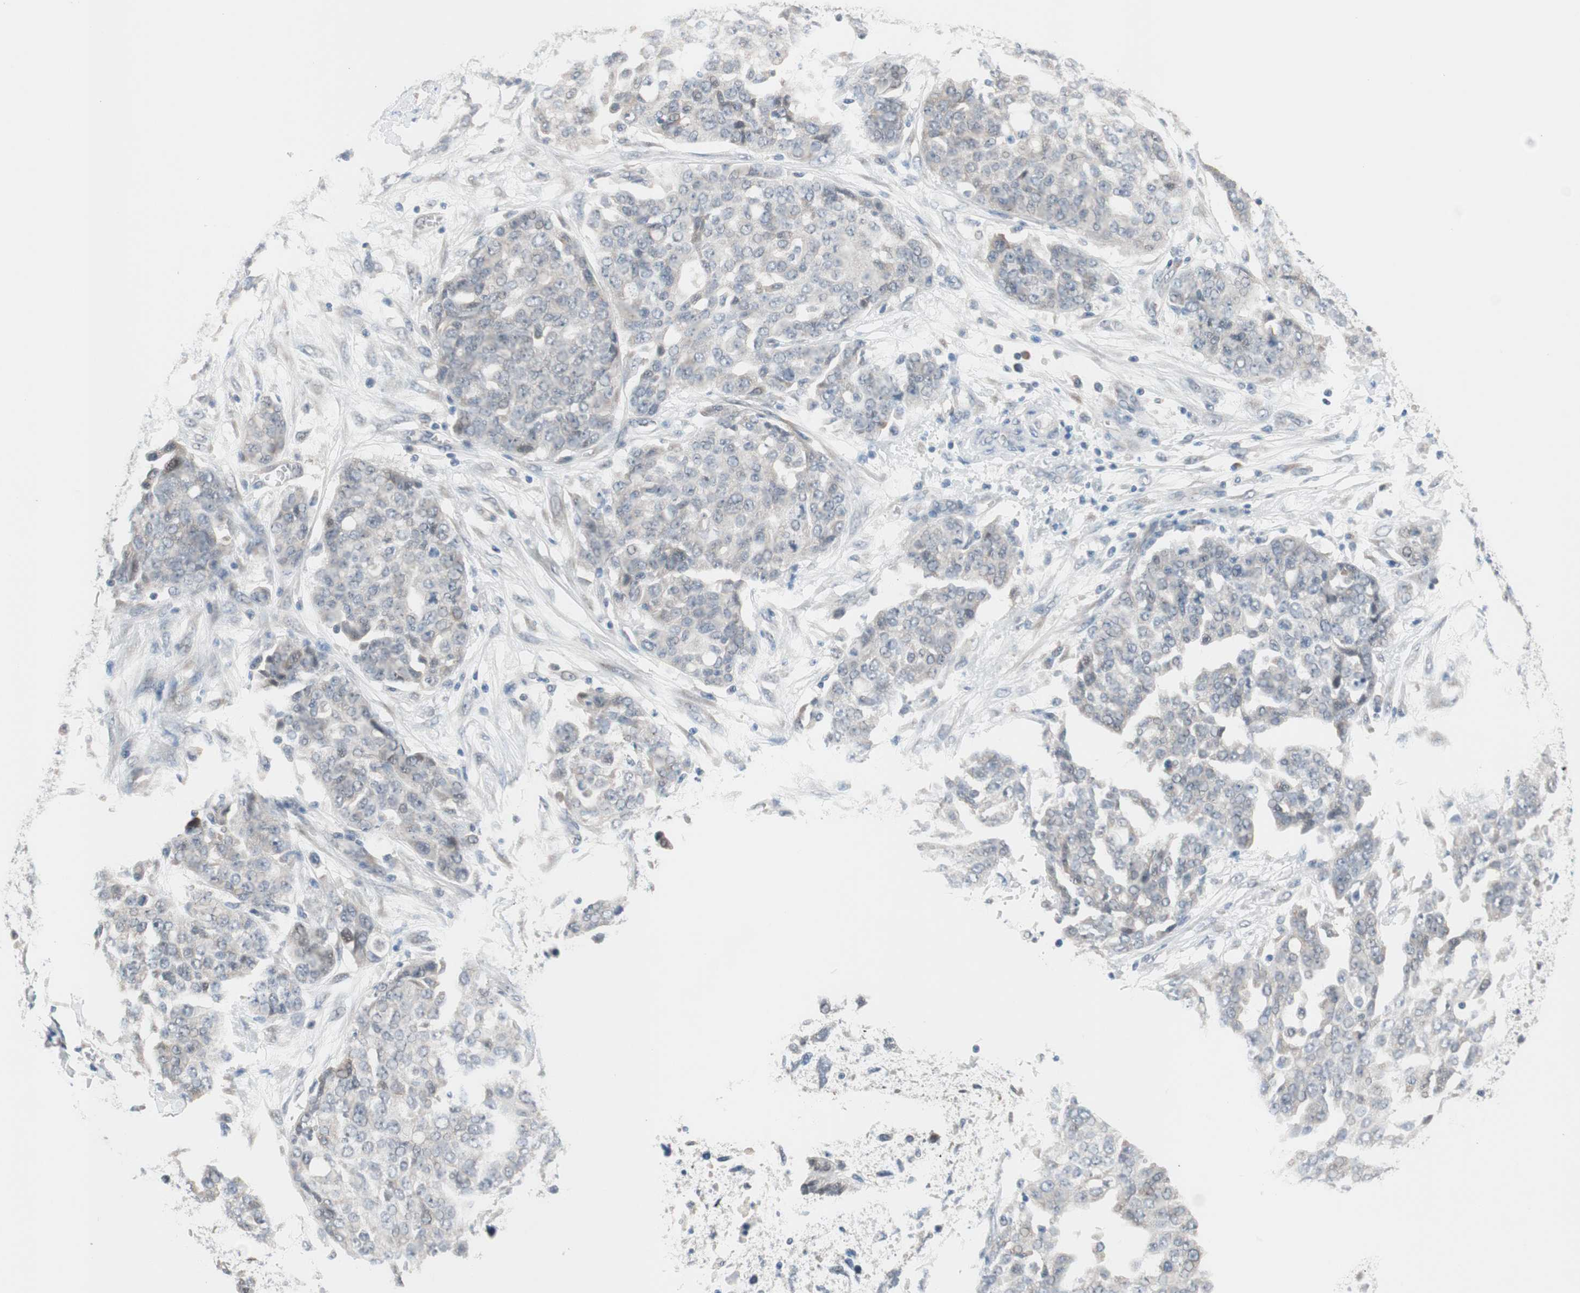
{"staining": {"intensity": "weak", "quantity": "<25%", "location": "nuclear"}, "tissue": "ovarian cancer", "cell_type": "Tumor cells", "image_type": "cancer", "snomed": [{"axis": "morphology", "description": "Cystadenocarcinoma, serous, NOS"}, {"axis": "topography", "description": "Soft tissue"}, {"axis": "topography", "description": "Ovary"}], "caption": "IHC of human ovarian serous cystadenocarcinoma exhibits no positivity in tumor cells. Brightfield microscopy of immunohistochemistry (IHC) stained with DAB (3,3'-diaminobenzidine) (brown) and hematoxylin (blue), captured at high magnification.", "gene": "GRHL1", "patient": {"sex": "female", "age": 57}}